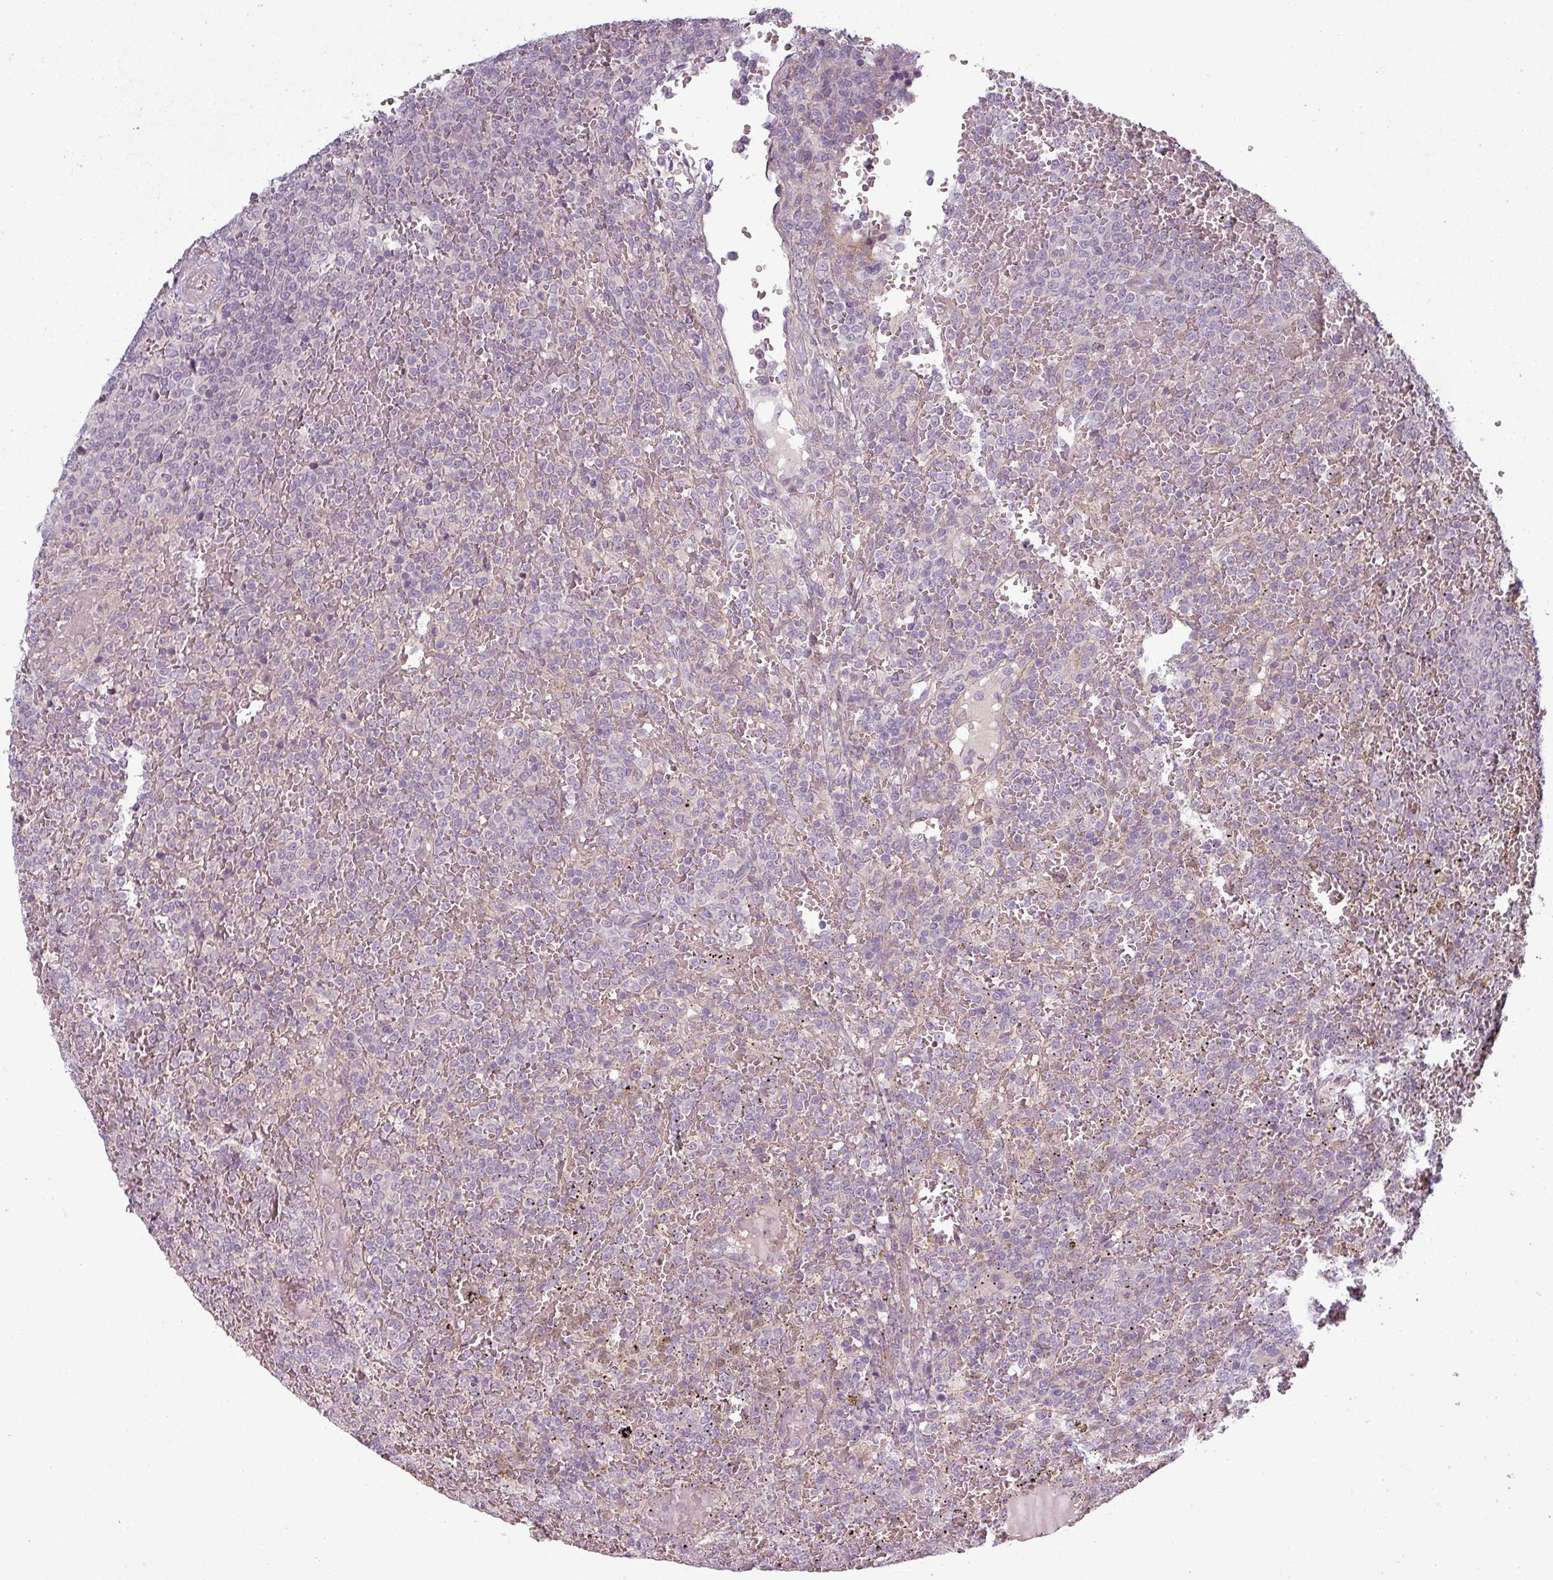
{"staining": {"intensity": "negative", "quantity": "none", "location": "none"}, "tissue": "lymphoma", "cell_type": "Tumor cells", "image_type": "cancer", "snomed": [{"axis": "morphology", "description": "Malignant lymphoma, non-Hodgkin's type, Low grade"}, {"axis": "topography", "description": "Spleen"}], "caption": "Immunohistochemistry (IHC) of malignant lymphoma, non-Hodgkin's type (low-grade) exhibits no positivity in tumor cells.", "gene": "SLC16A9", "patient": {"sex": "male", "age": 60}}